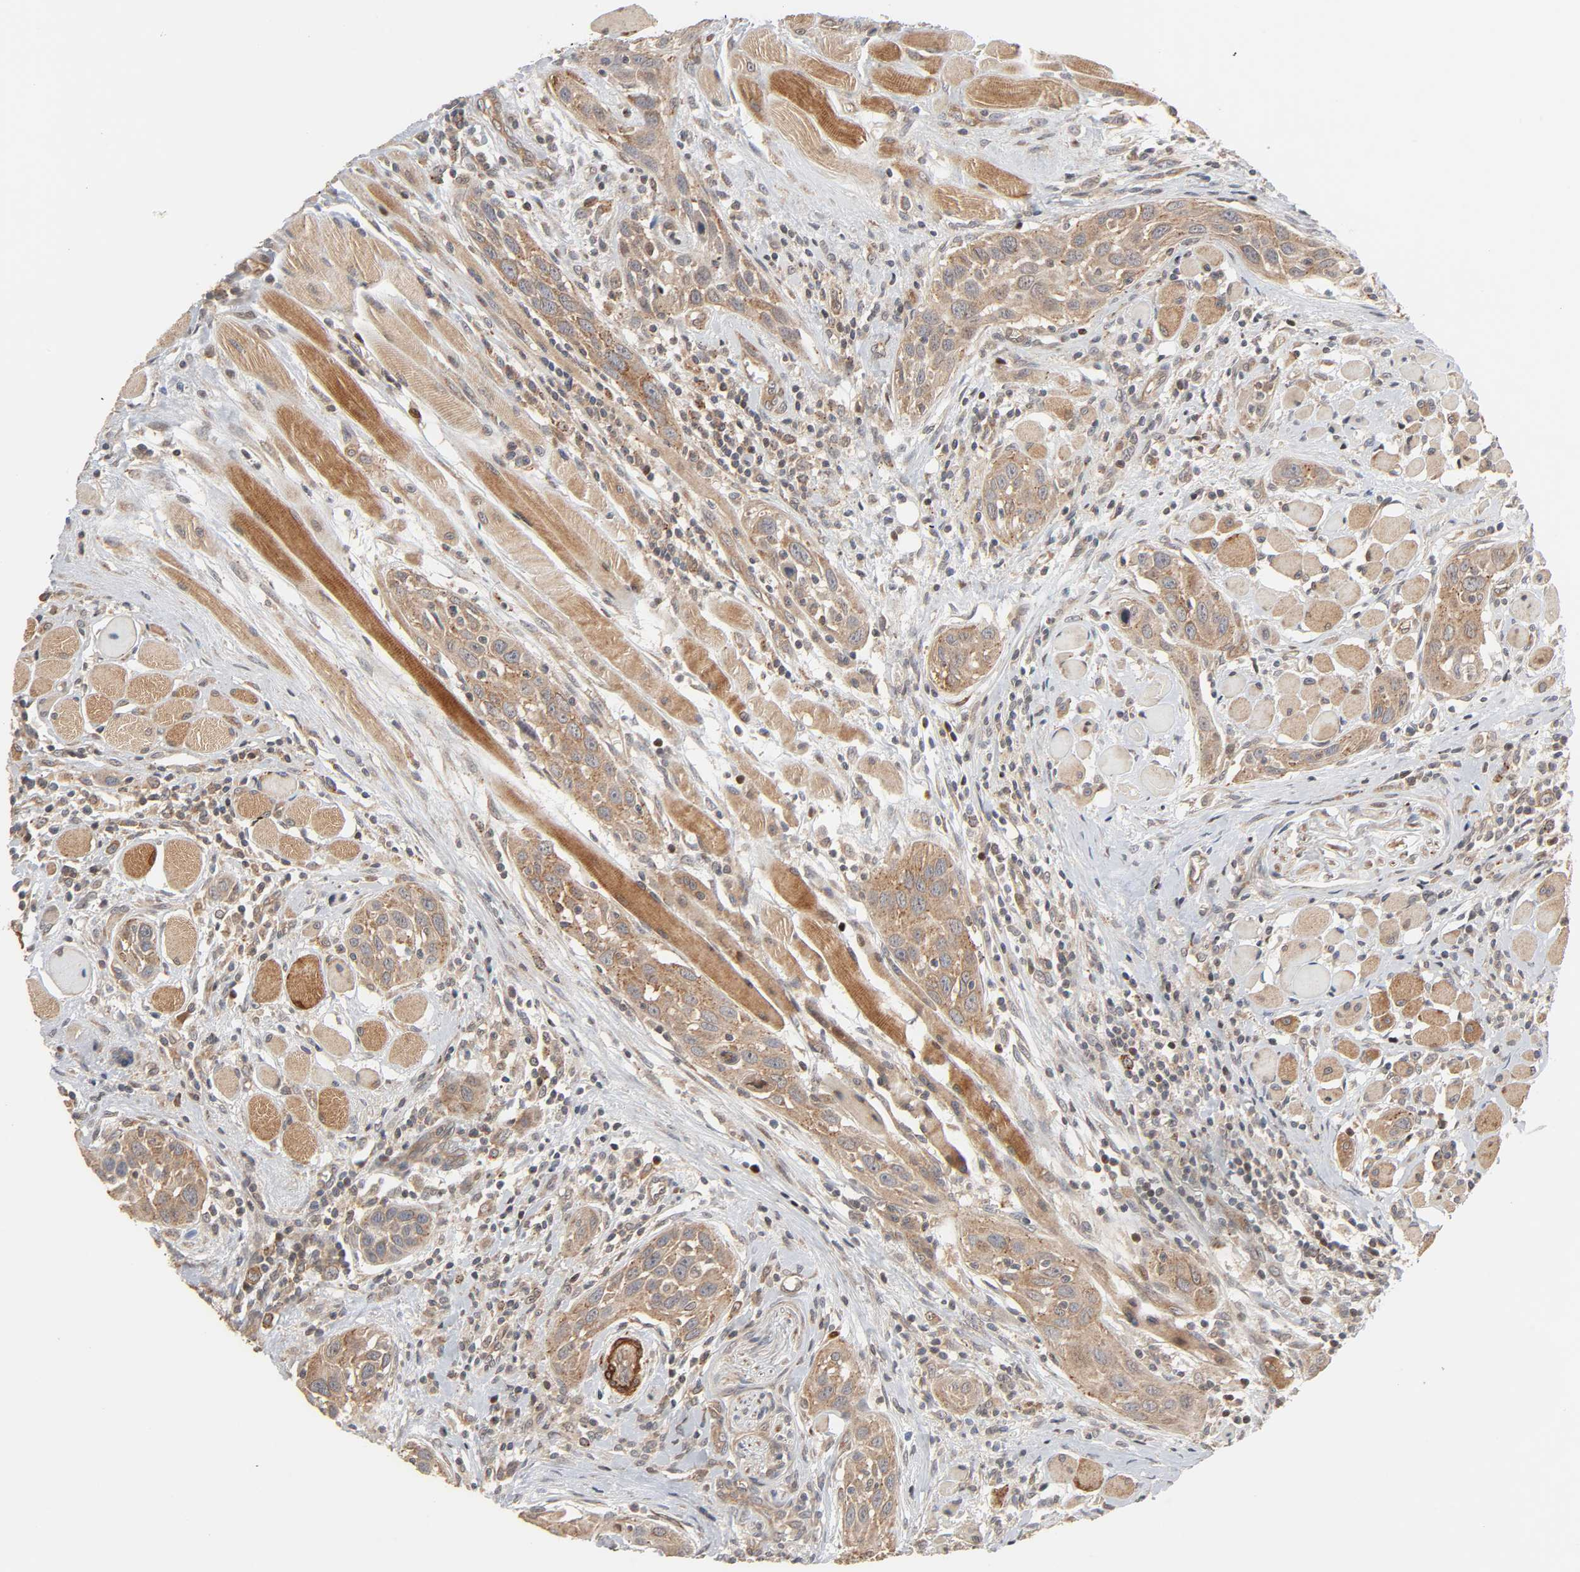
{"staining": {"intensity": "moderate", "quantity": ">75%", "location": "cytoplasmic/membranous"}, "tissue": "head and neck cancer", "cell_type": "Tumor cells", "image_type": "cancer", "snomed": [{"axis": "morphology", "description": "Squamous cell carcinoma, NOS"}, {"axis": "topography", "description": "Oral tissue"}, {"axis": "topography", "description": "Head-Neck"}], "caption": "The histopathology image exhibits staining of head and neck squamous cell carcinoma, revealing moderate cytoplasmic/membranous protein staining (brown color) within tumor cells.", "gene": "NEMF", "patient": {"sex": "female", "age": 50}}